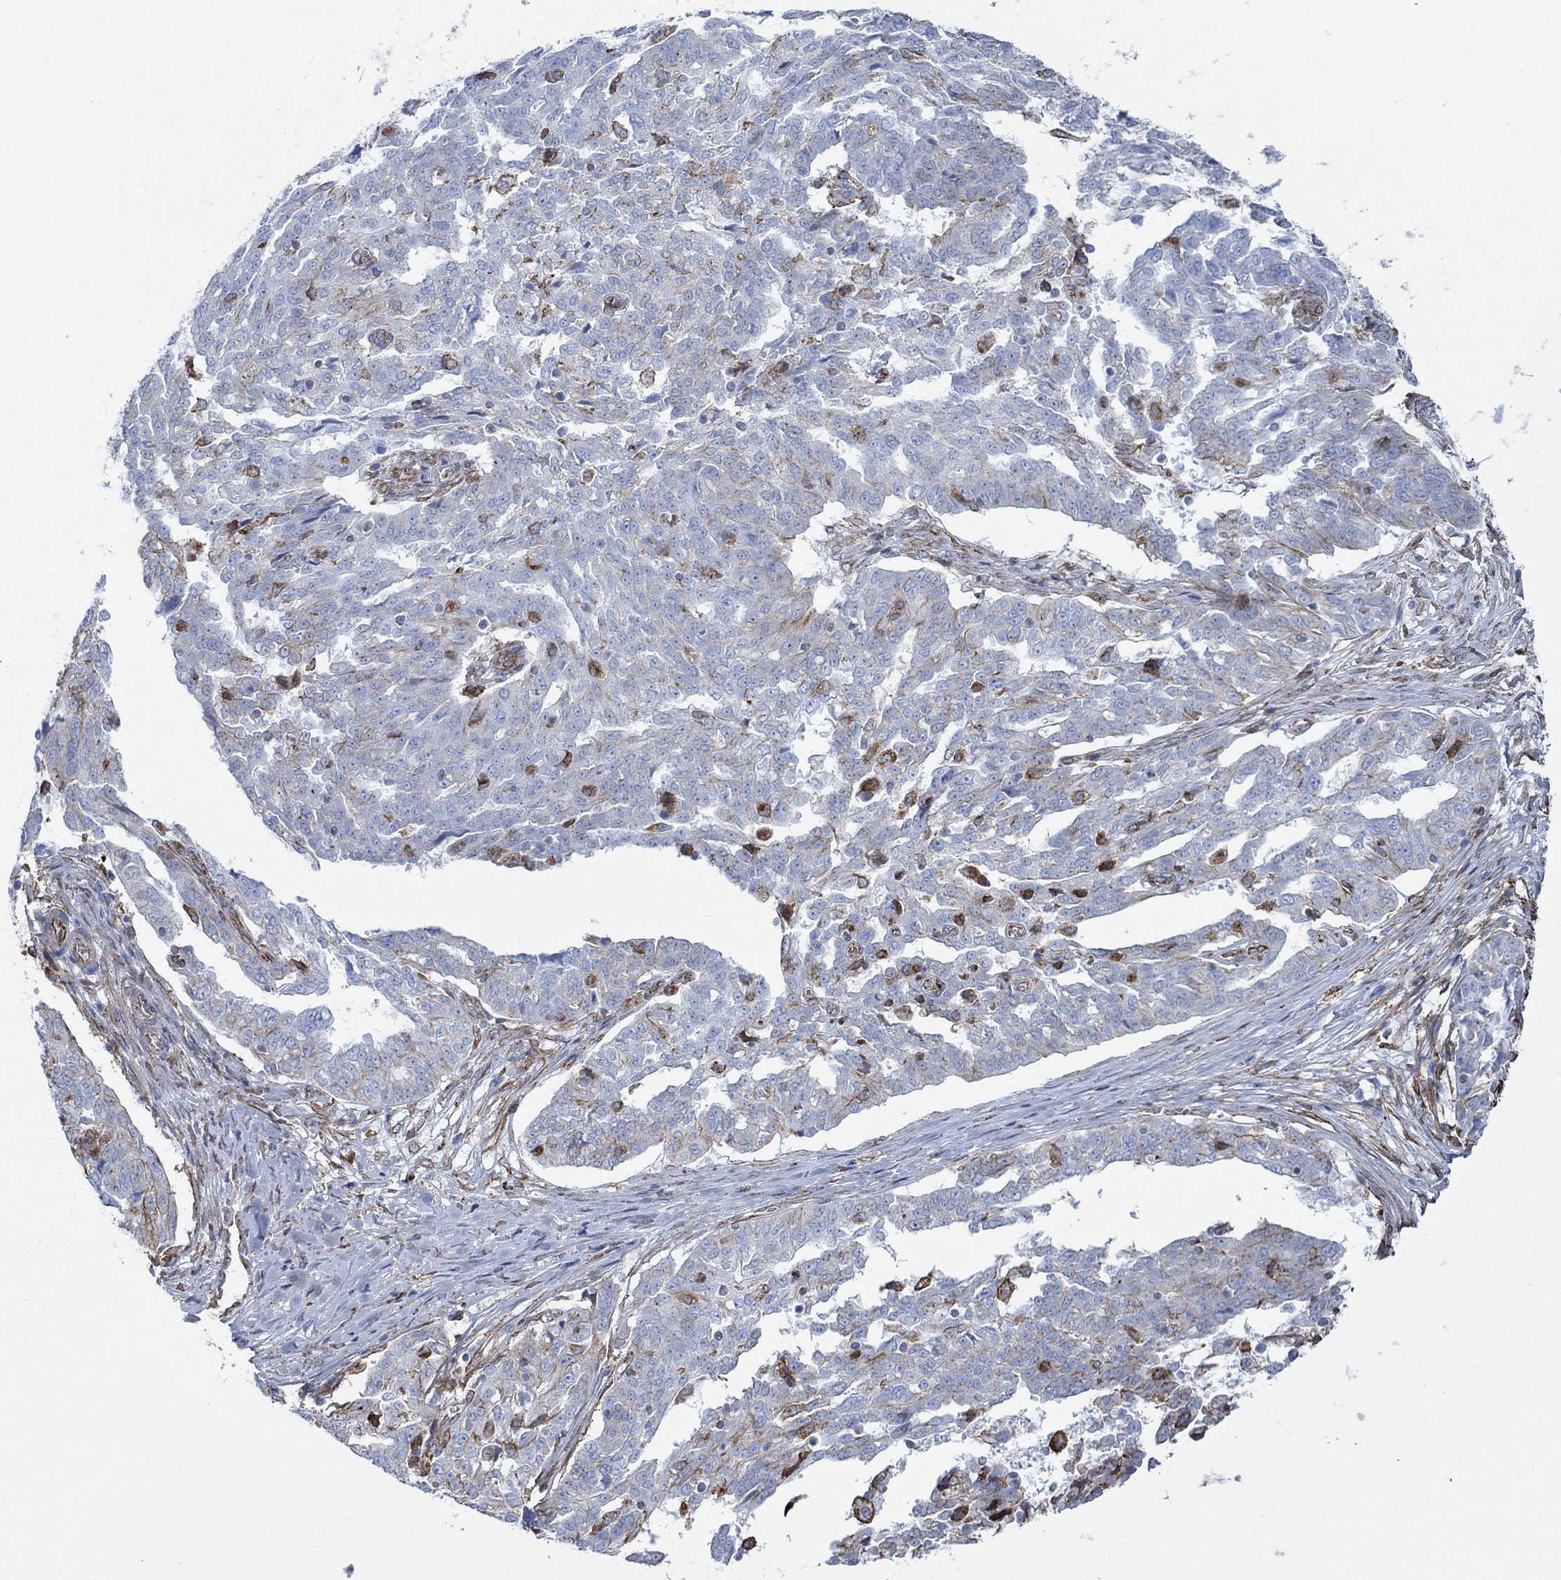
{"staining": {"intensity": "strong", "quantity": "<25%", "location": "cytoplasmic/membranous"}, "tissue": "ovarian cancer", "cell_type": "Tumor cells", "image_type": "cancer", "snomed": [{"axis": "morphology", "description": "Cystadenocarcinoma, serous, NOS"}, {"axis": "topography", "description": "Ovary"}], "caption": "Protein positivity by IHC demonstrates strong cytoplasmic/membranous staining in about <25% of tumor cells in ovarian cancer. (brown staining indicates protein expression, while blue staining denotes nuclei).", "gene": "STC2", "patient": {"sex": "female", "age": 67}}